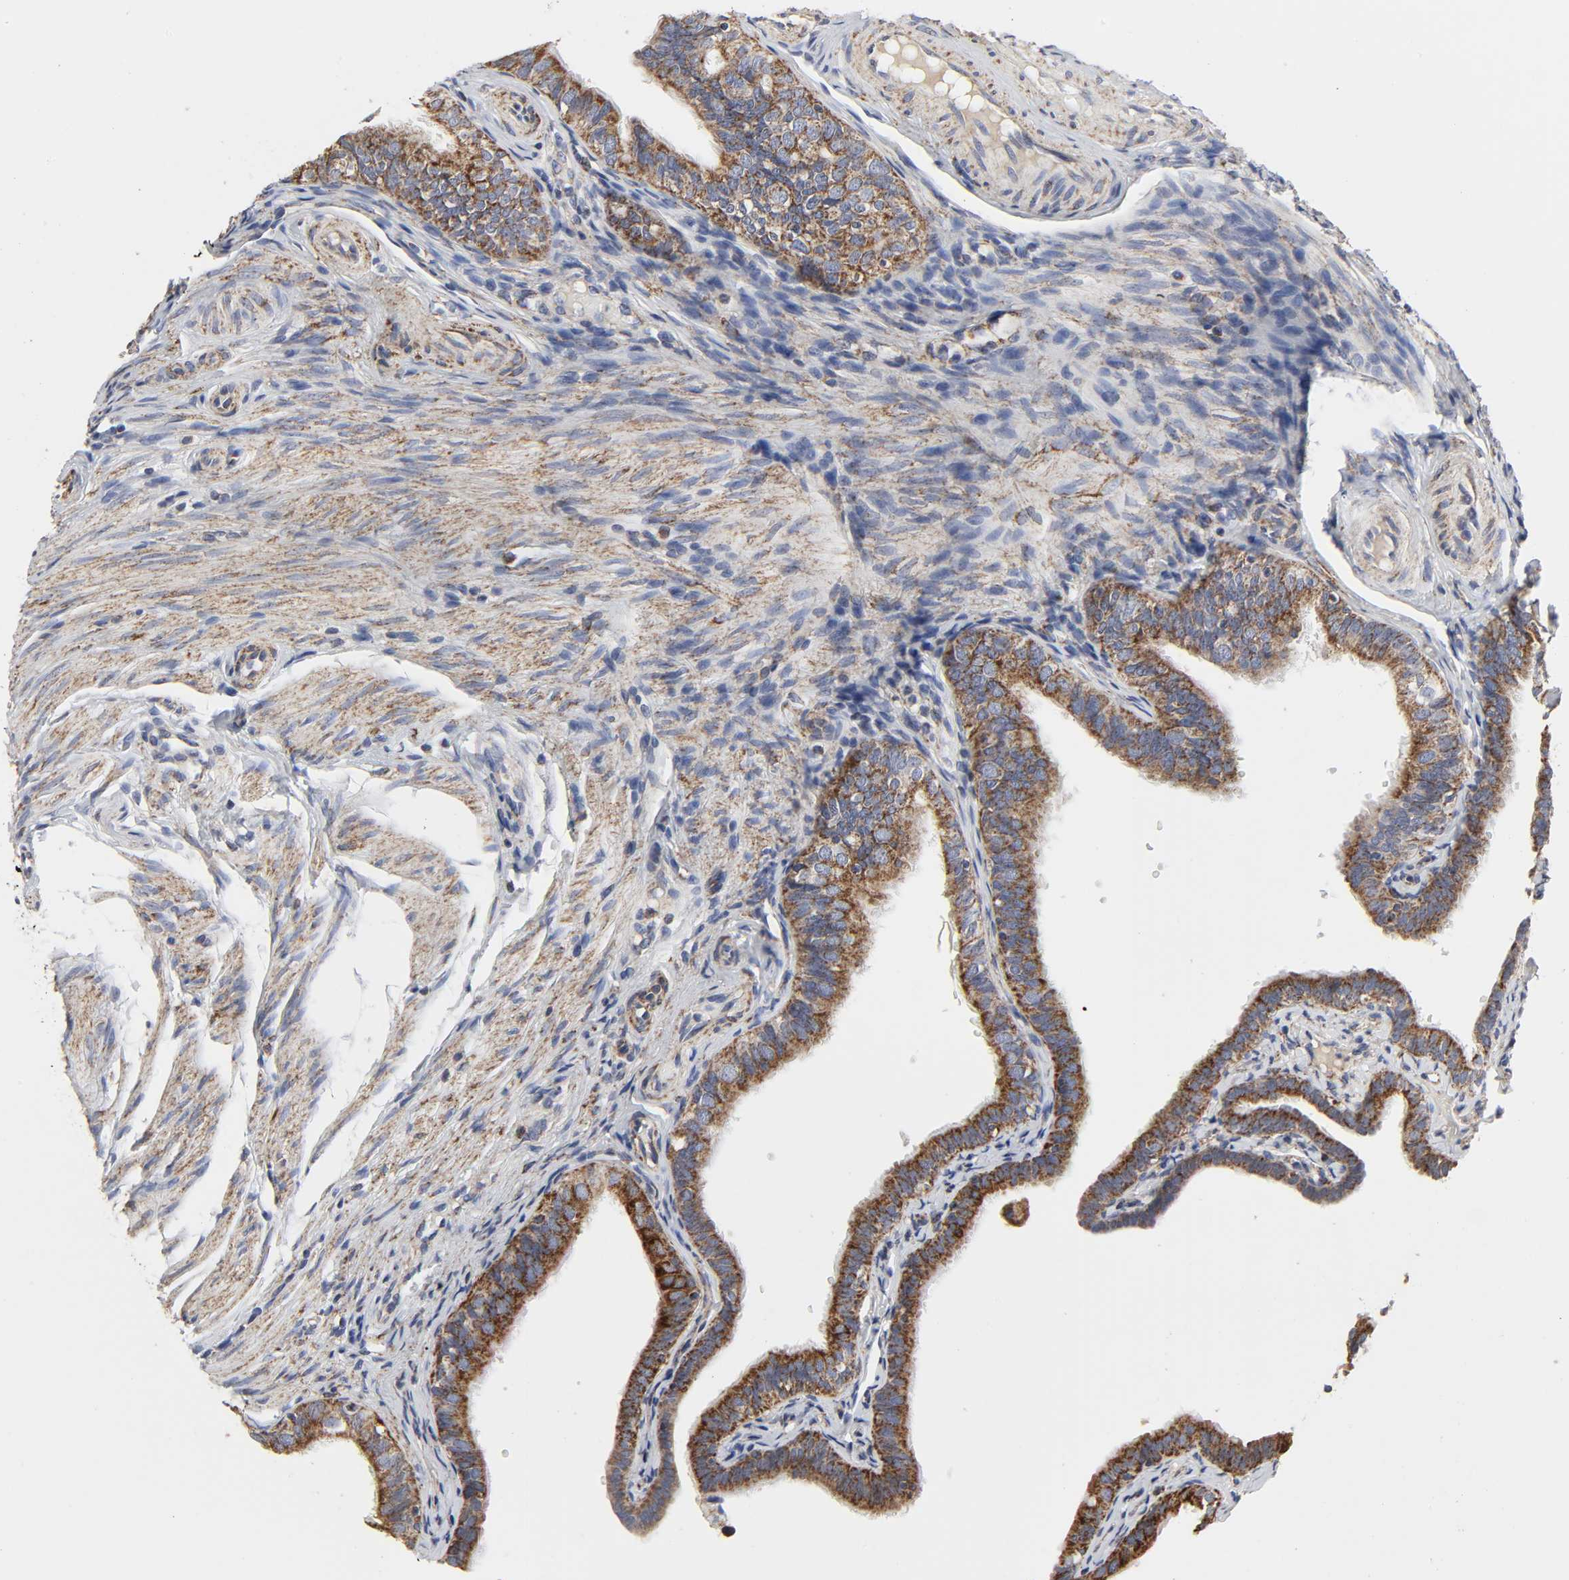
{"staining": {"intensity": "strong", "quantity": ">75%", "location": "cytoplasmic/membranous"}, "tissue": "fallopian tube", "cell_type": "Glandular cells", "image_type": "normal", "snomed": [{"axis": "morphology", "description": "Normal tissue, NOS"}, {"axis": "morphology", "description": "Dermoid, NOS"}, {"axis": "topography", "description": "Fallopian tube"}], "caption": "Glandular cells display high levels of strong cytoplasmic/membranous staining in about >75% of cells in unremarkable human fallopian tube. The staining is performed using DAB (3,3'-diaminobenzidine) brown chromogen to label protein expression. The nuclei are counter-stained blue using hematoxylin.", "gene": "COX6B1", "patient": {"sex": "female", "age": 33}}